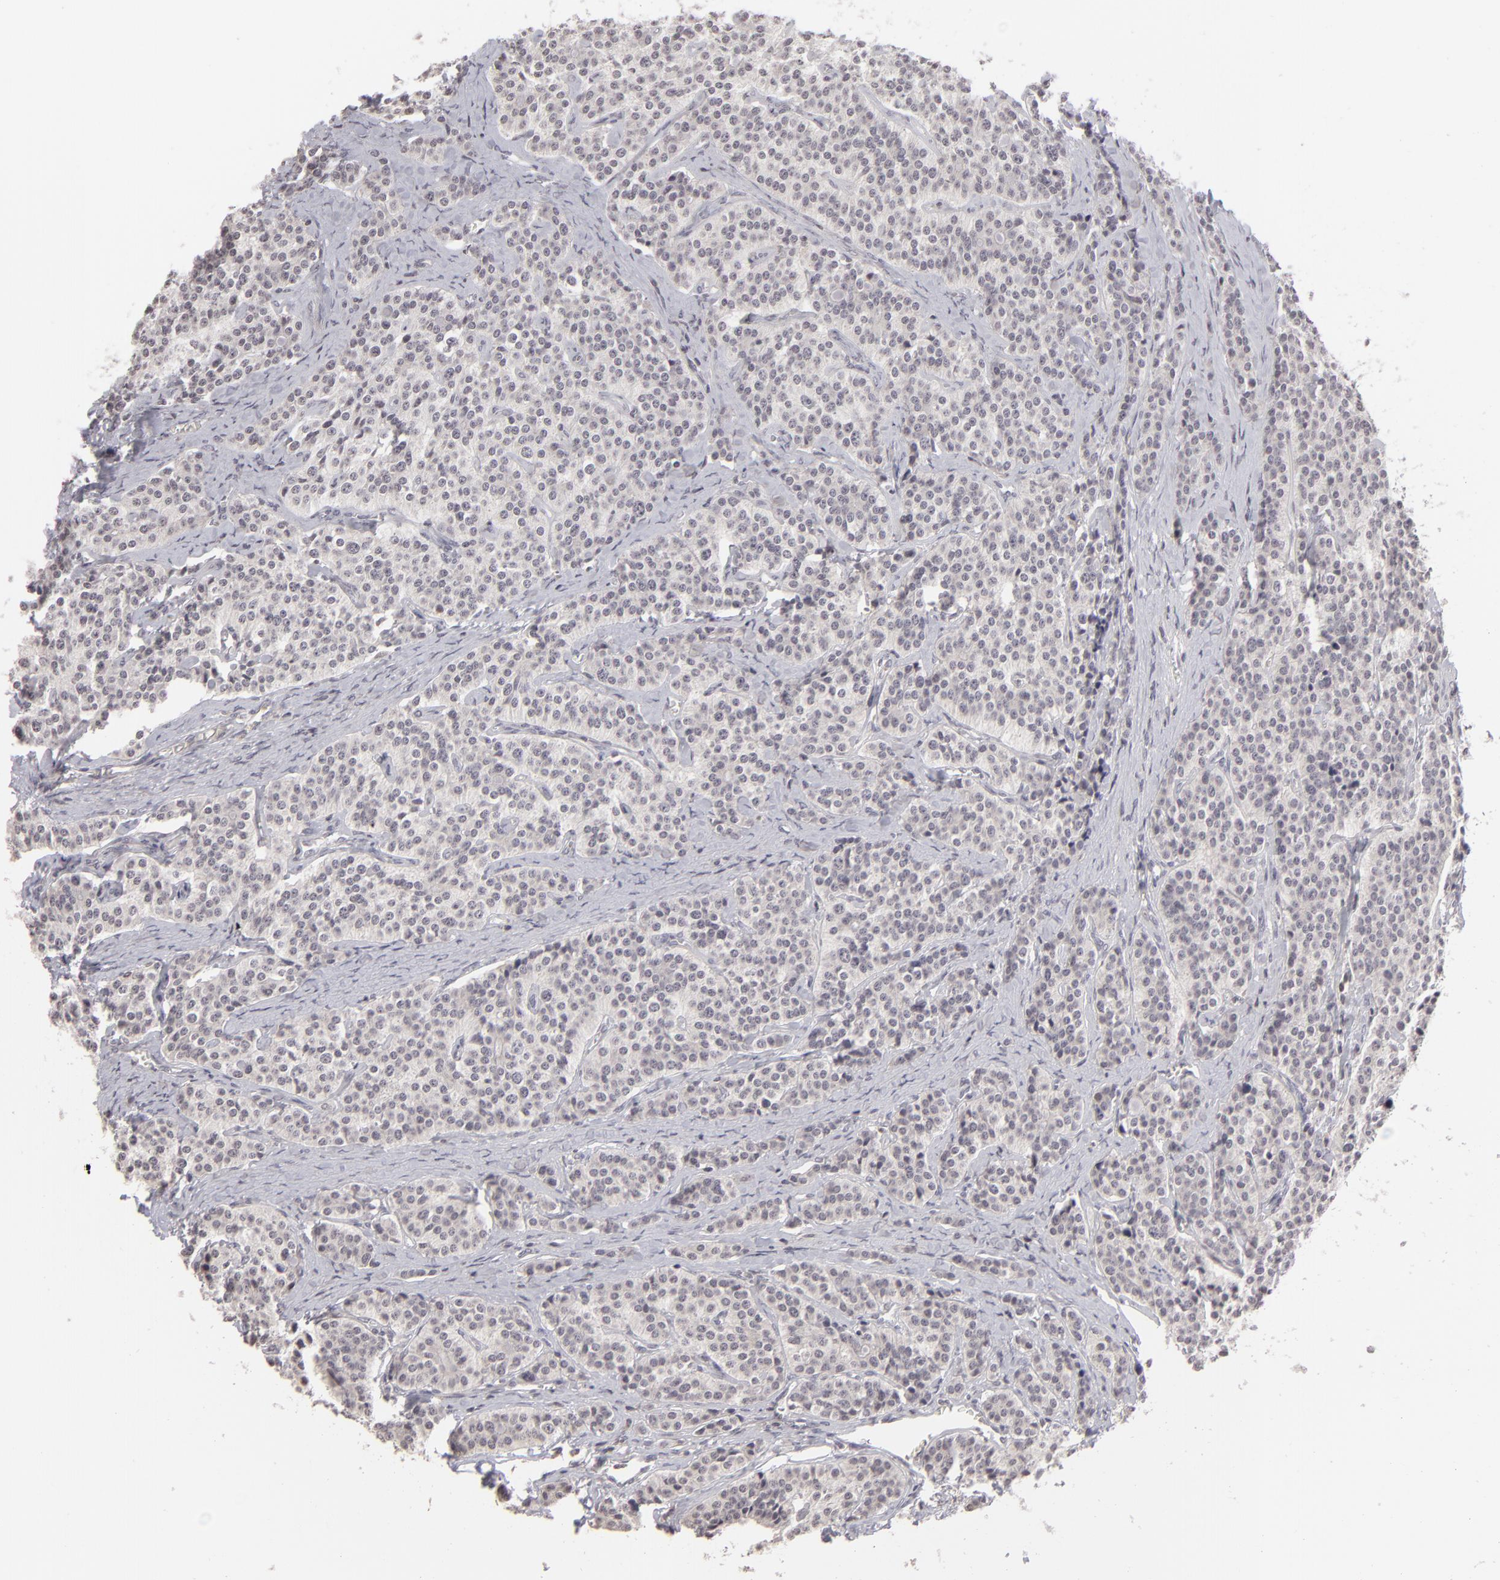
{"staining": {"intensity": "negative", "quantity": "none", "location": "none"}, "tissue": "carcinoid", "cell_type": "Tumor cells", "image_type": "cancer", "snomed": [{"axis": "morphology", "description": "Carcinoid, malignant, NOS"}, {"axis": "topography", "description": "Small intestine"}], "caption": "Protein analysis of carcinoid reveals no significant staining in tumor cells. The staining was performed using DAB to visualize the protein expression in brown, while the nuclei were stained in blue with hematoxylin (Magnification: 20x).", "gene": "CLDN2", "patient": {"sex": "male", "age": 63}}